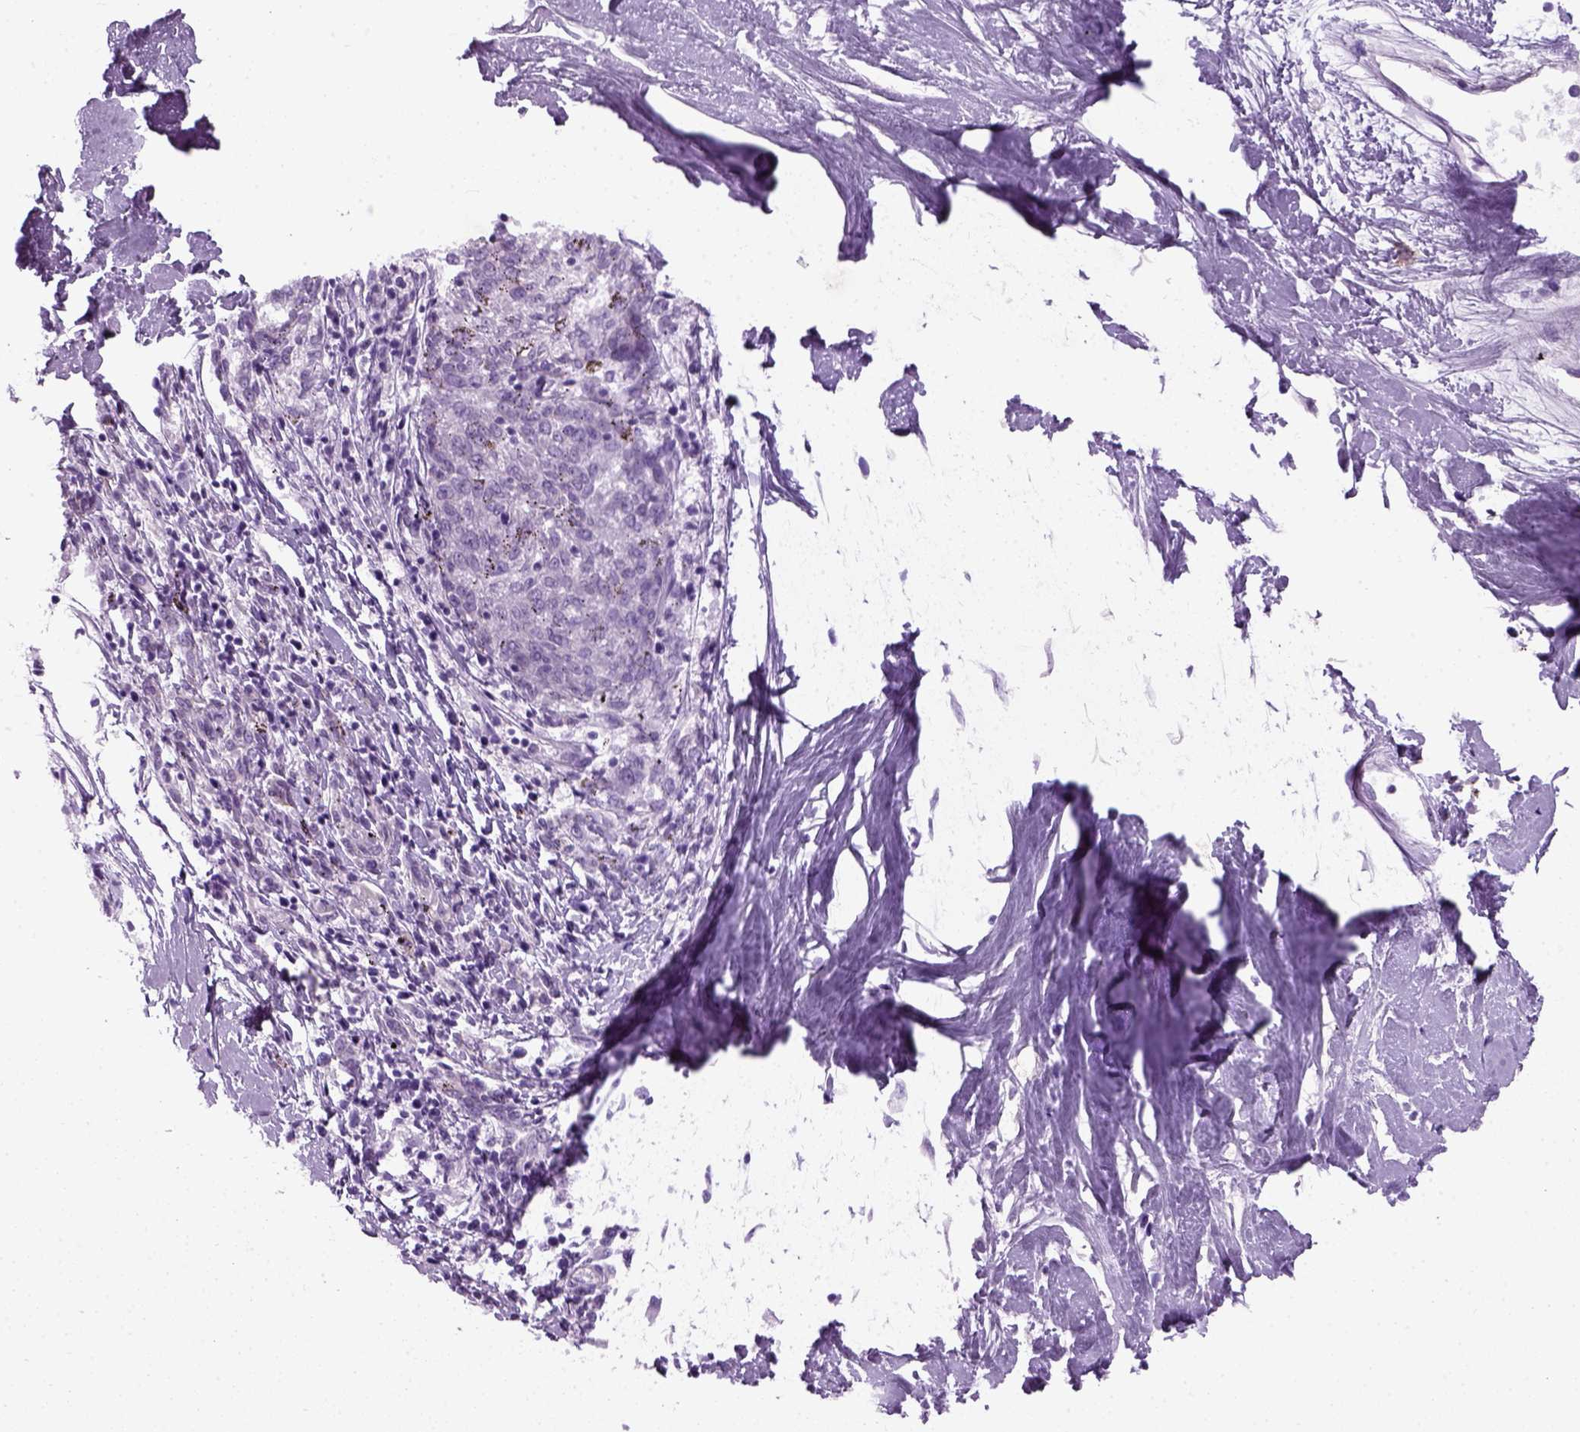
{"staining": {"intensity": "negative", "quantity": "none", "location": "none"}, "tissue": "melanoma", "cell_type": "Tumor cells", "image_type": "cancer", "snomed": [{"axis": "morphology", "description": "Malignant melanoma, NOS"}, {"axis": "topography", "description": "Skin"}], "caption": "This micrograph is of melanoma stained with IHC to label a protein in brown with the nuclei are counter-stained blue. There is no staining in tumor cells.", "gene": "FAM161A", "patient": {"sex": "female", "age": 72}}